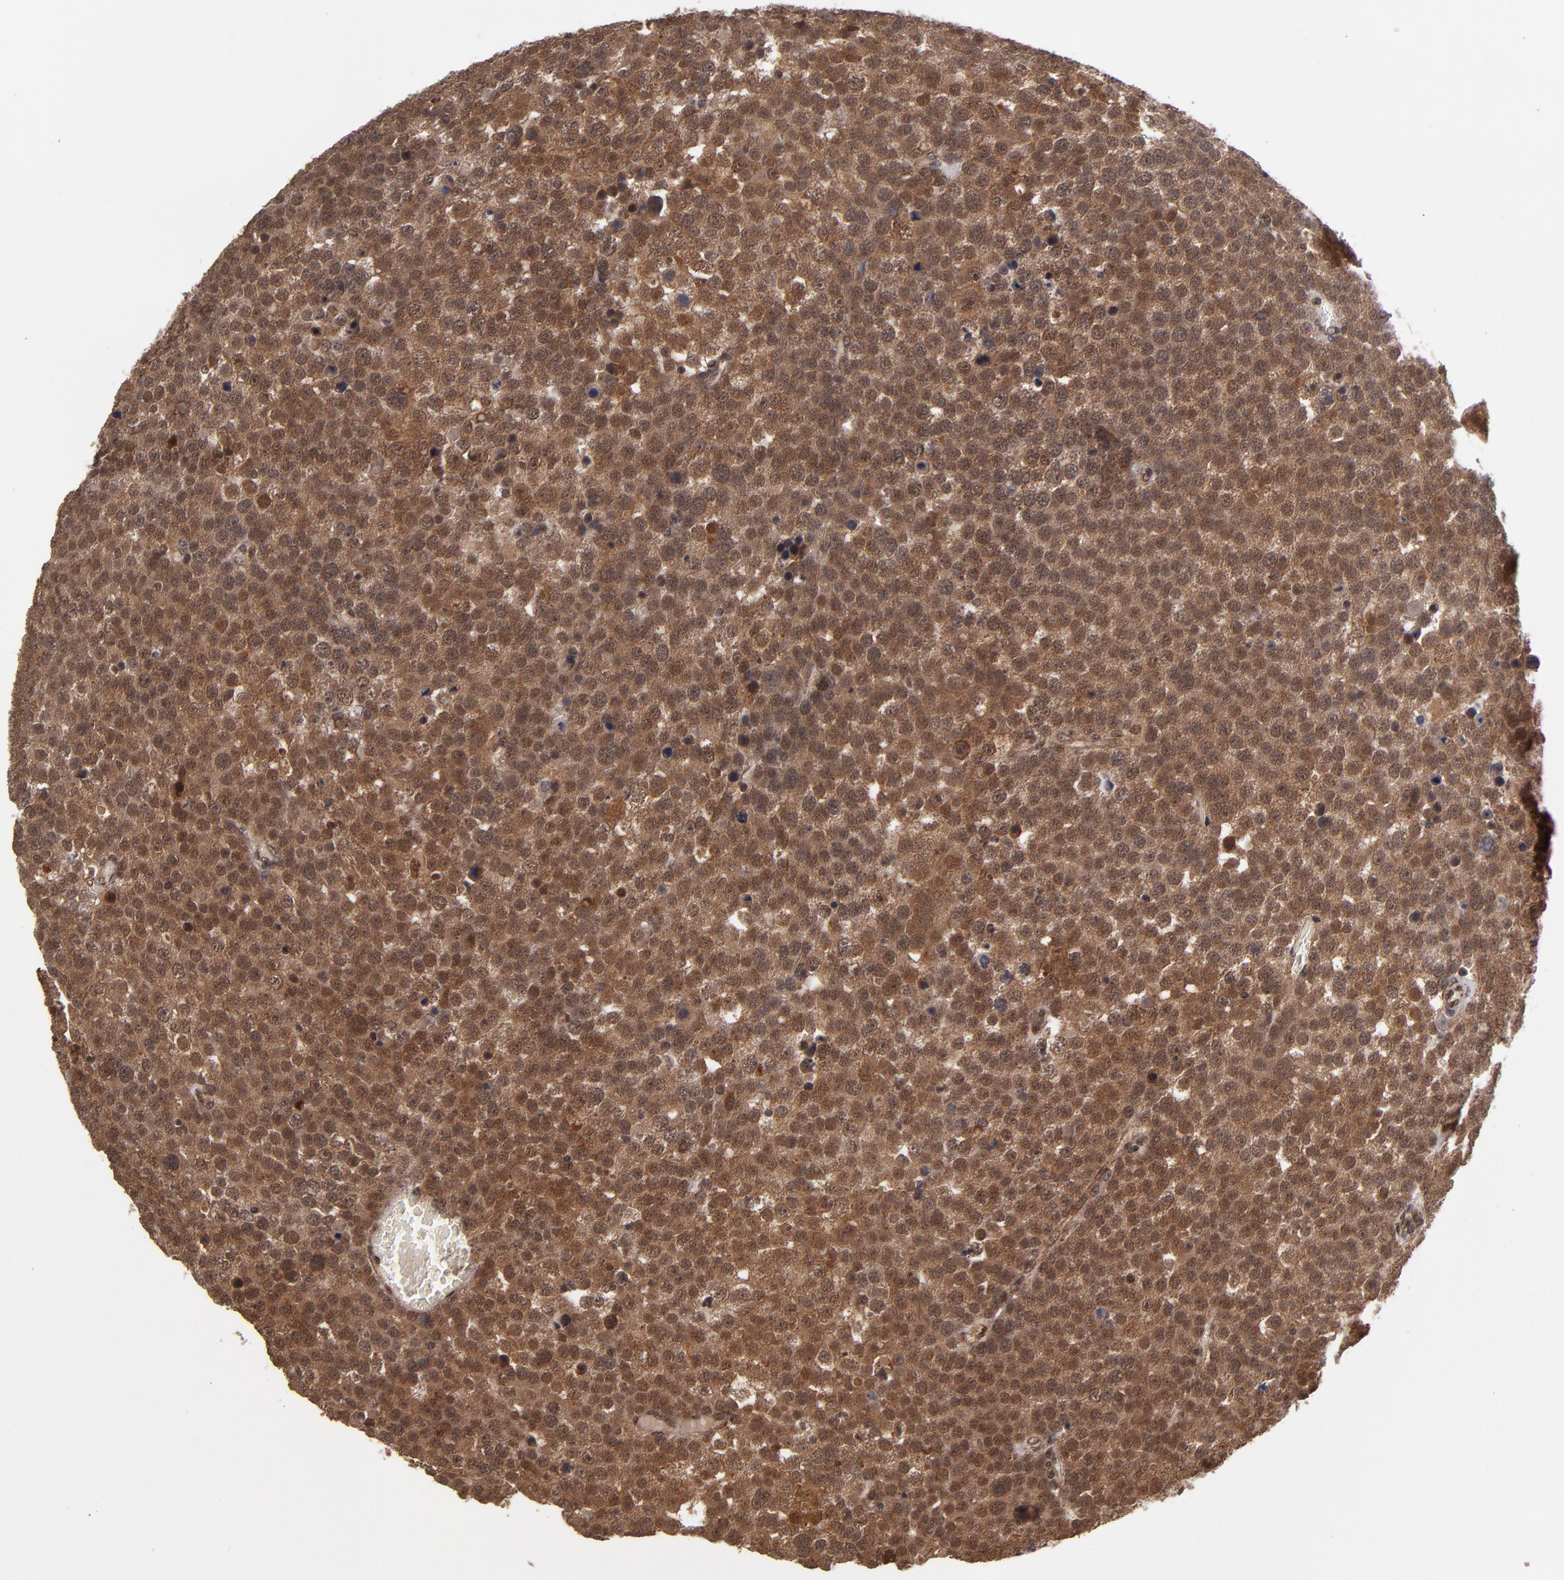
{"staining": {"intensity": "strong", "quantity": ">75%", "location": "cytoplasmic/membranous,nuclear"}, "tissue": "testis cancer", "cell_type": "Tumor cells", "image_type": "cancer", "snomed": [{"axis": "morphology", "description": "Seminoma, NOS"}, {"axis": "topography", "description": "Testis"}], "caption": "Strong cytoplasmic/membranous and nuclear expression for a protein is appreciated in about >75% of tumor cells of testis cancer (seminoma) using immunohistochemistry (IHC).", "gene": "CUL5", "patient": {"sex": "male", "age": 71}}